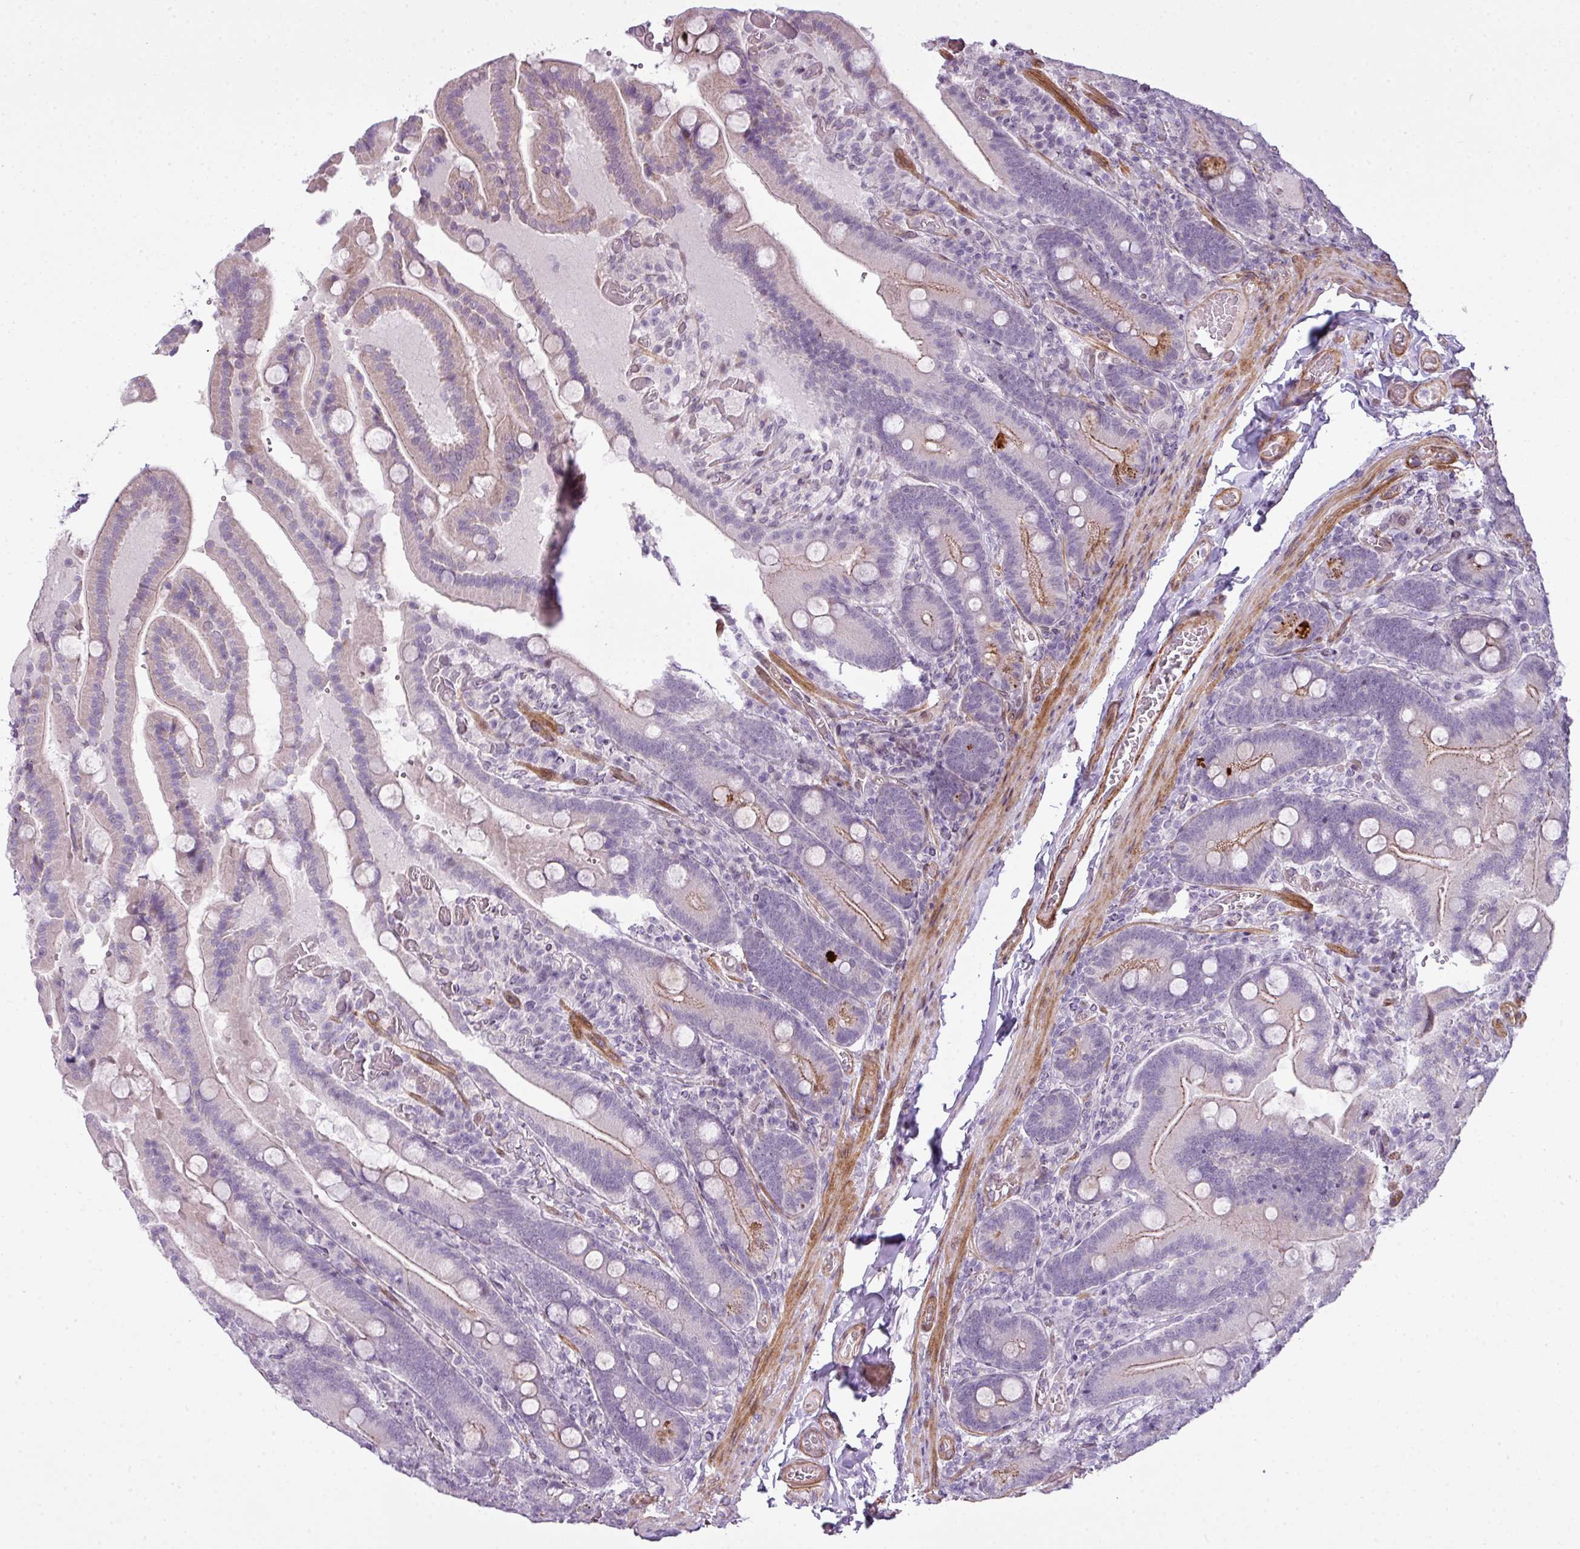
{"staining": {"intensity": "moderate", "quantity": "<25%", "location": "cytoplasmic/membranous"}, "tissue": "duodenum", "cell_type": "Glandular cells", "image_type": "normal", "snomed": [{"axis": "morphology", "description": "Normal tissue, NOS"}, {"axis": "topography", "description": "Duodenum"}], "caption": "DAB (3,3'-diaminobenzidine) immunohistochemical staining of unremarkable duodenum shows moderate cytoplasmic/membranous protein positivity in about <25% of glandular cells. Immunohistochemistry stains the protein in brown and the nuclei are stained blue.", "gene": "ZNF688", "patient": {"sex": "female", "age": 62}}